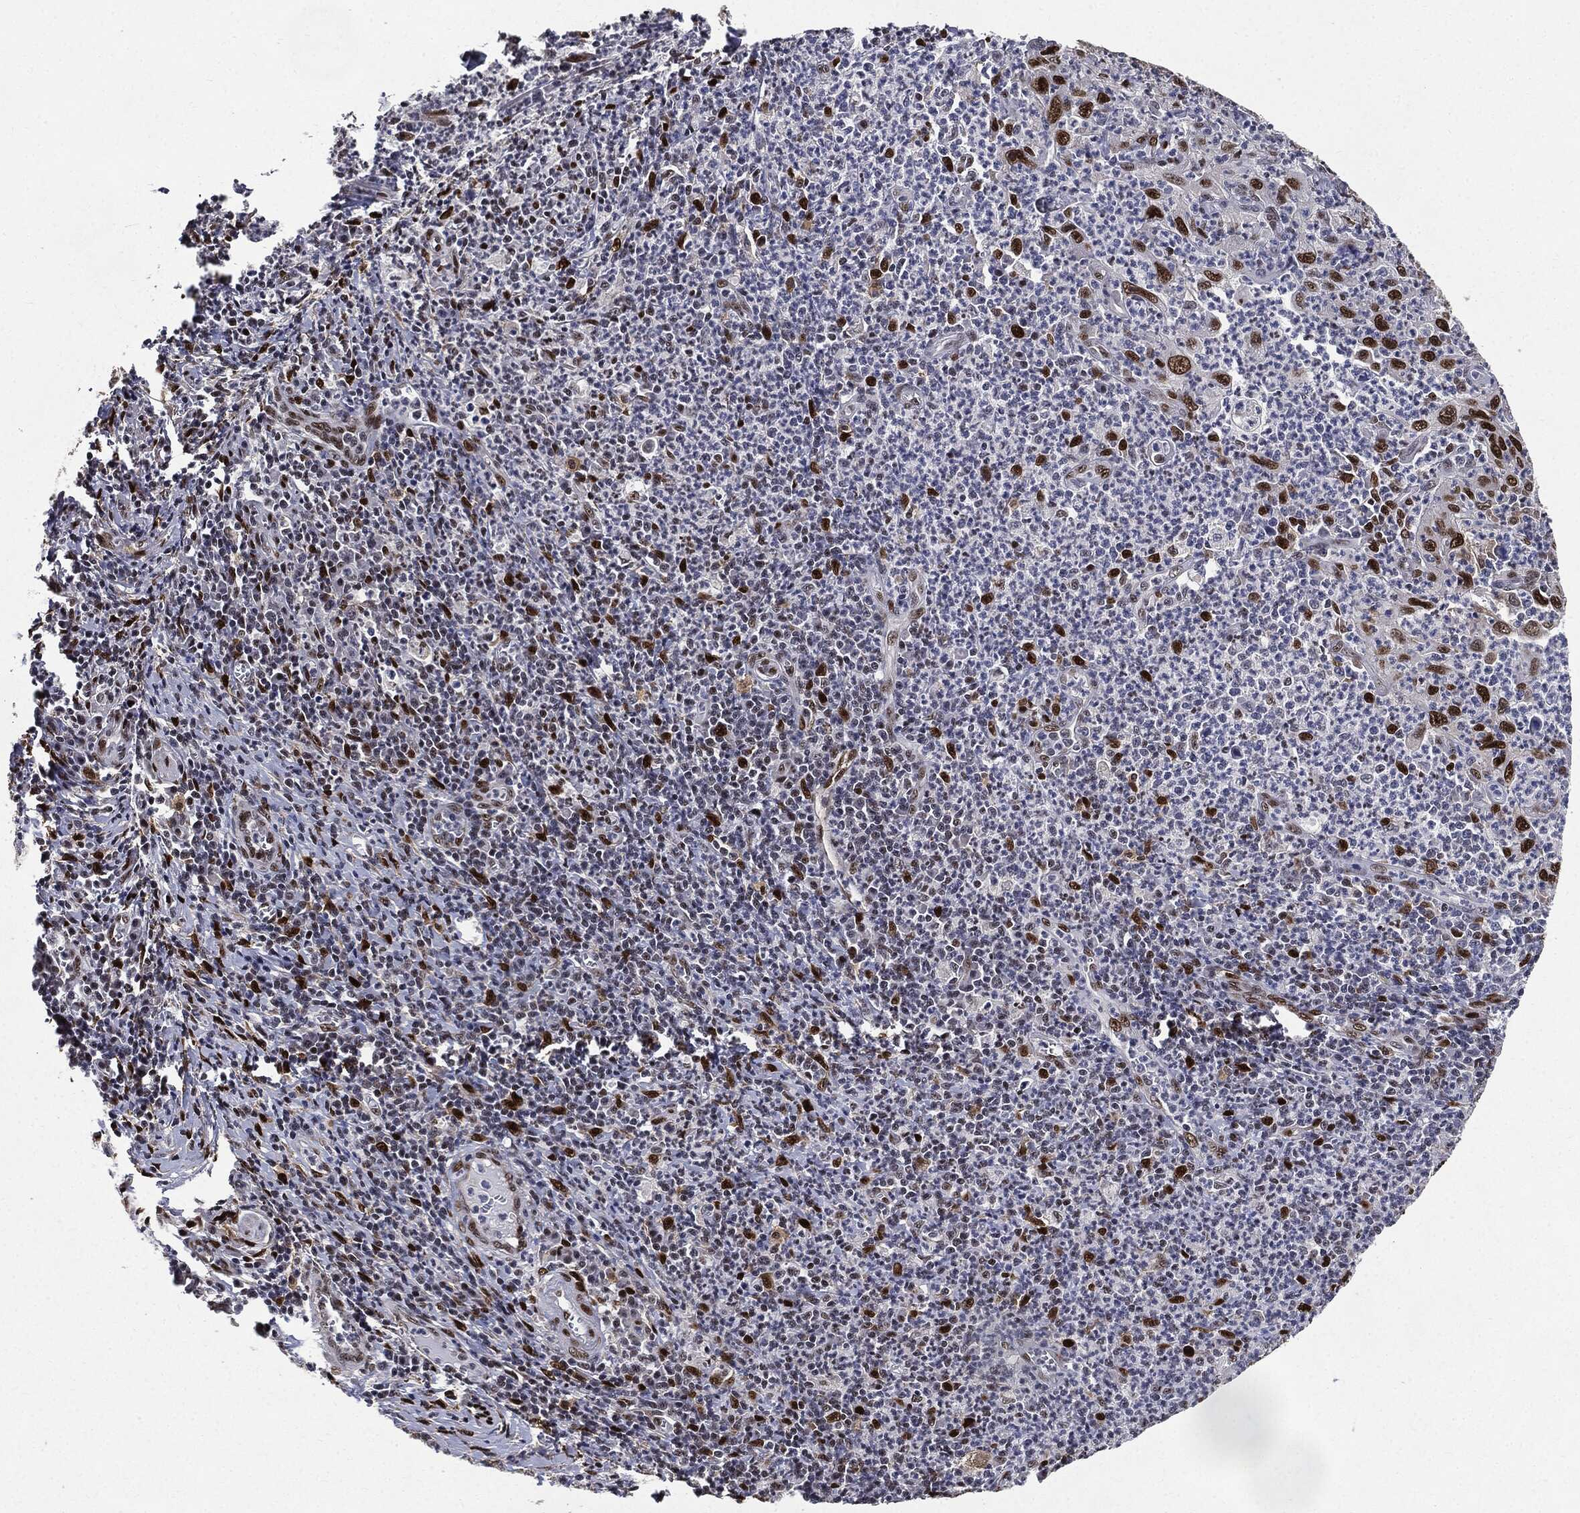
{"staining": {"intensity": "strong", "quantity": "<25%", "location": "nuclear"}, "tissue": "cervical cancer", "cell_type": "Tumor cells", "image_type": "cancer", "snomed": [{"axis": "morphology", "description": "Squamous cell carcinoma, NOS"}, {"axis": "topography", "description": "Cervix"}], "caption": "IHC staining of squamous cell carcinoma (cervical), which exhibits medium levels of strong nuclear positivity in about <25% of tumor cells indicating strong nuclear protein positivity. The staining was performed using DAB (brown) for protein detection and nuclei were counterstained in hematoxylin (blue).", "gene": "JUN", "patient": {"sex": "female", "age": 26}}